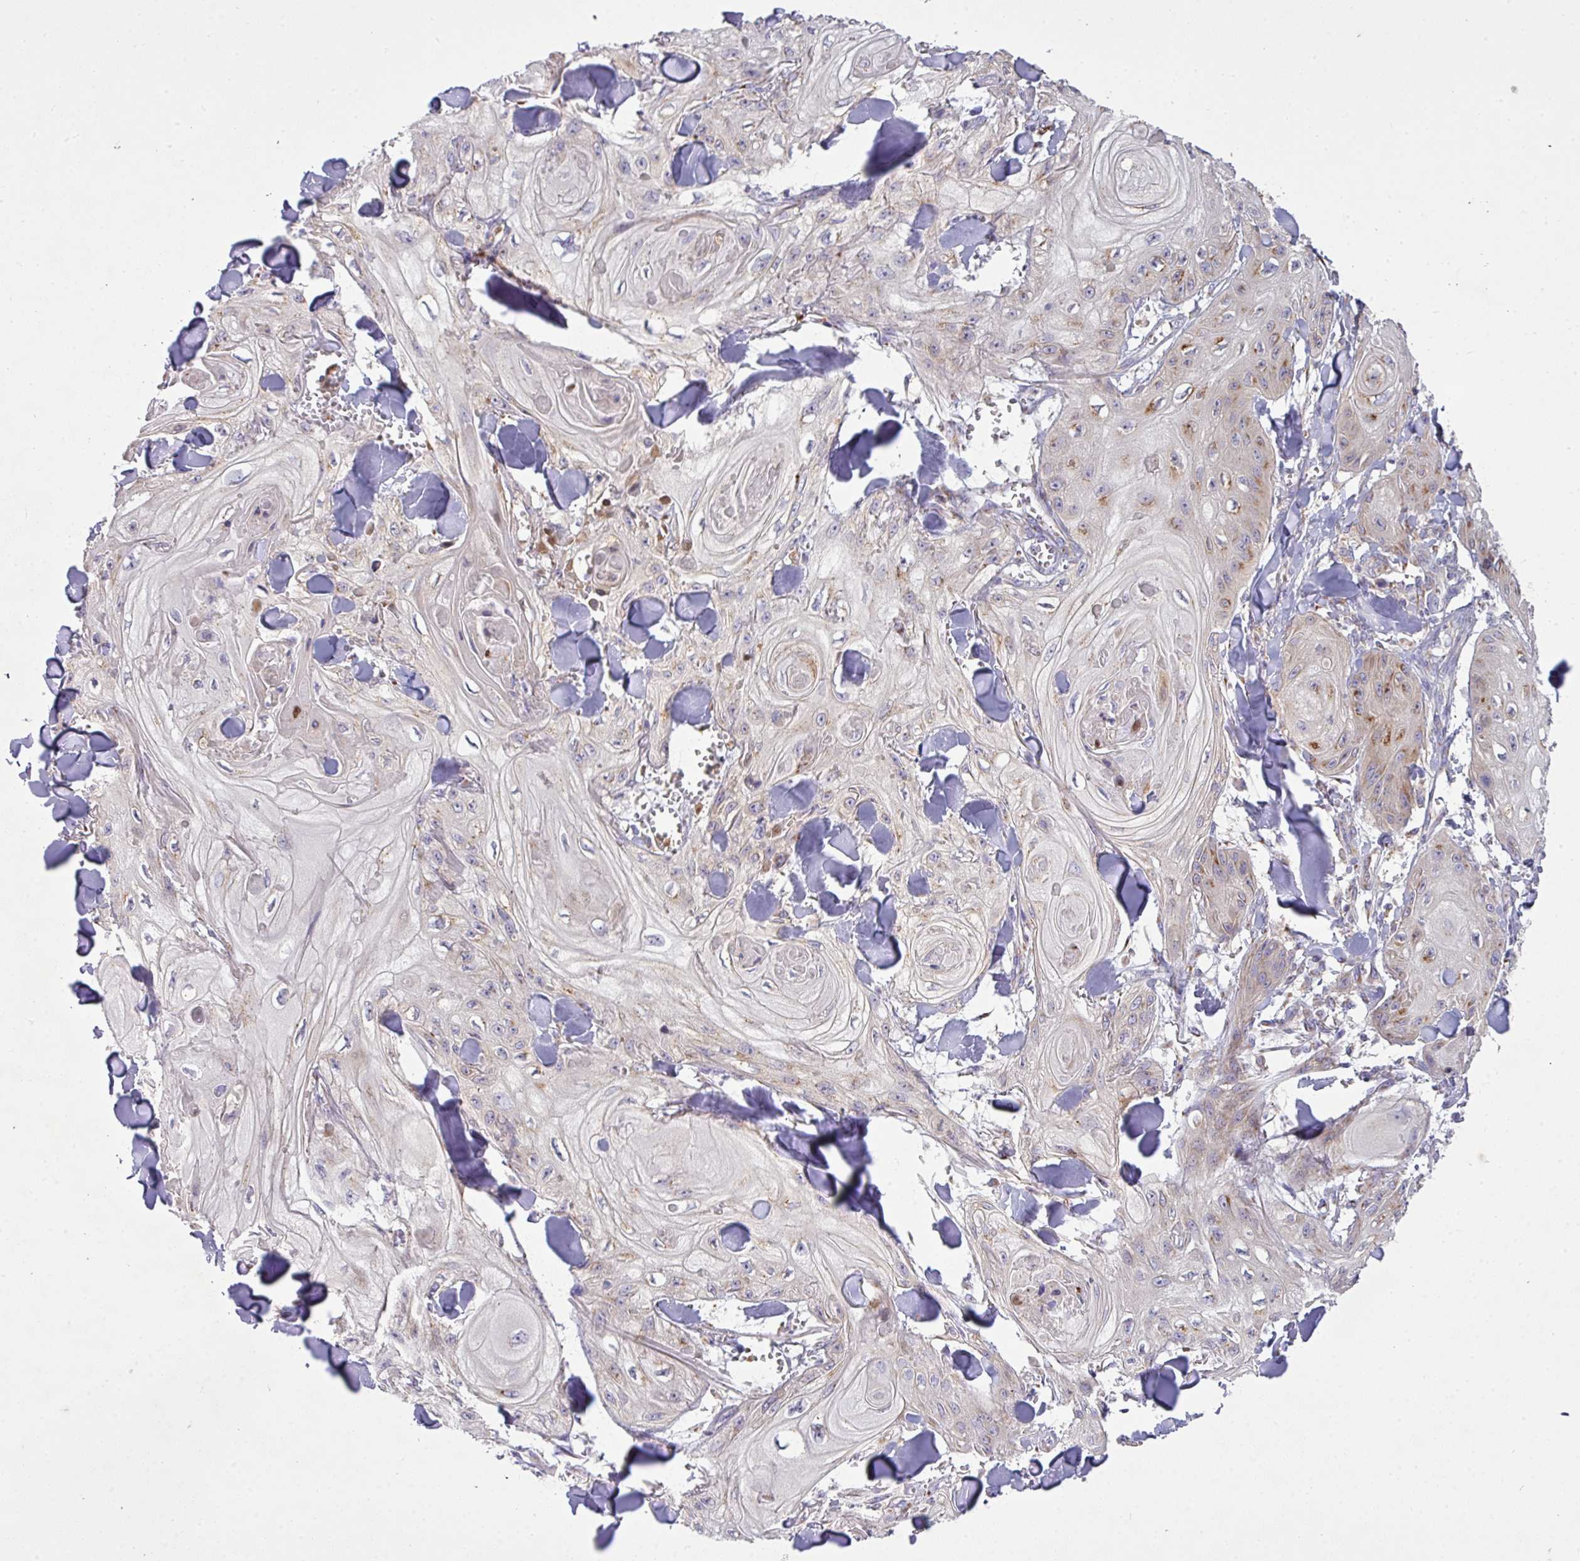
{"staining": {"intensity": "moderate", "quantity": "<25%", "location": "cytoplasmic/membranous"}, "tissue": "skin cancer", "cell_type": "Tumor cells", "image_type": "cancer", "snomed": [{"axis": "morphology", "description": "Squamous cell carcinoma, NOS"}, {"axis": "topography", "description": "Skin"}], "caption": "Squamous cell carcinoma (skin) tissue demonstrates moderate cytoplasmic/membranous positivity in about <25% of tumor cells (brown staining indicates protein expression, while blue staining denotes nuclei).", "gene": "VTI1A", "patient": {"sex": "male", "age": 74}}